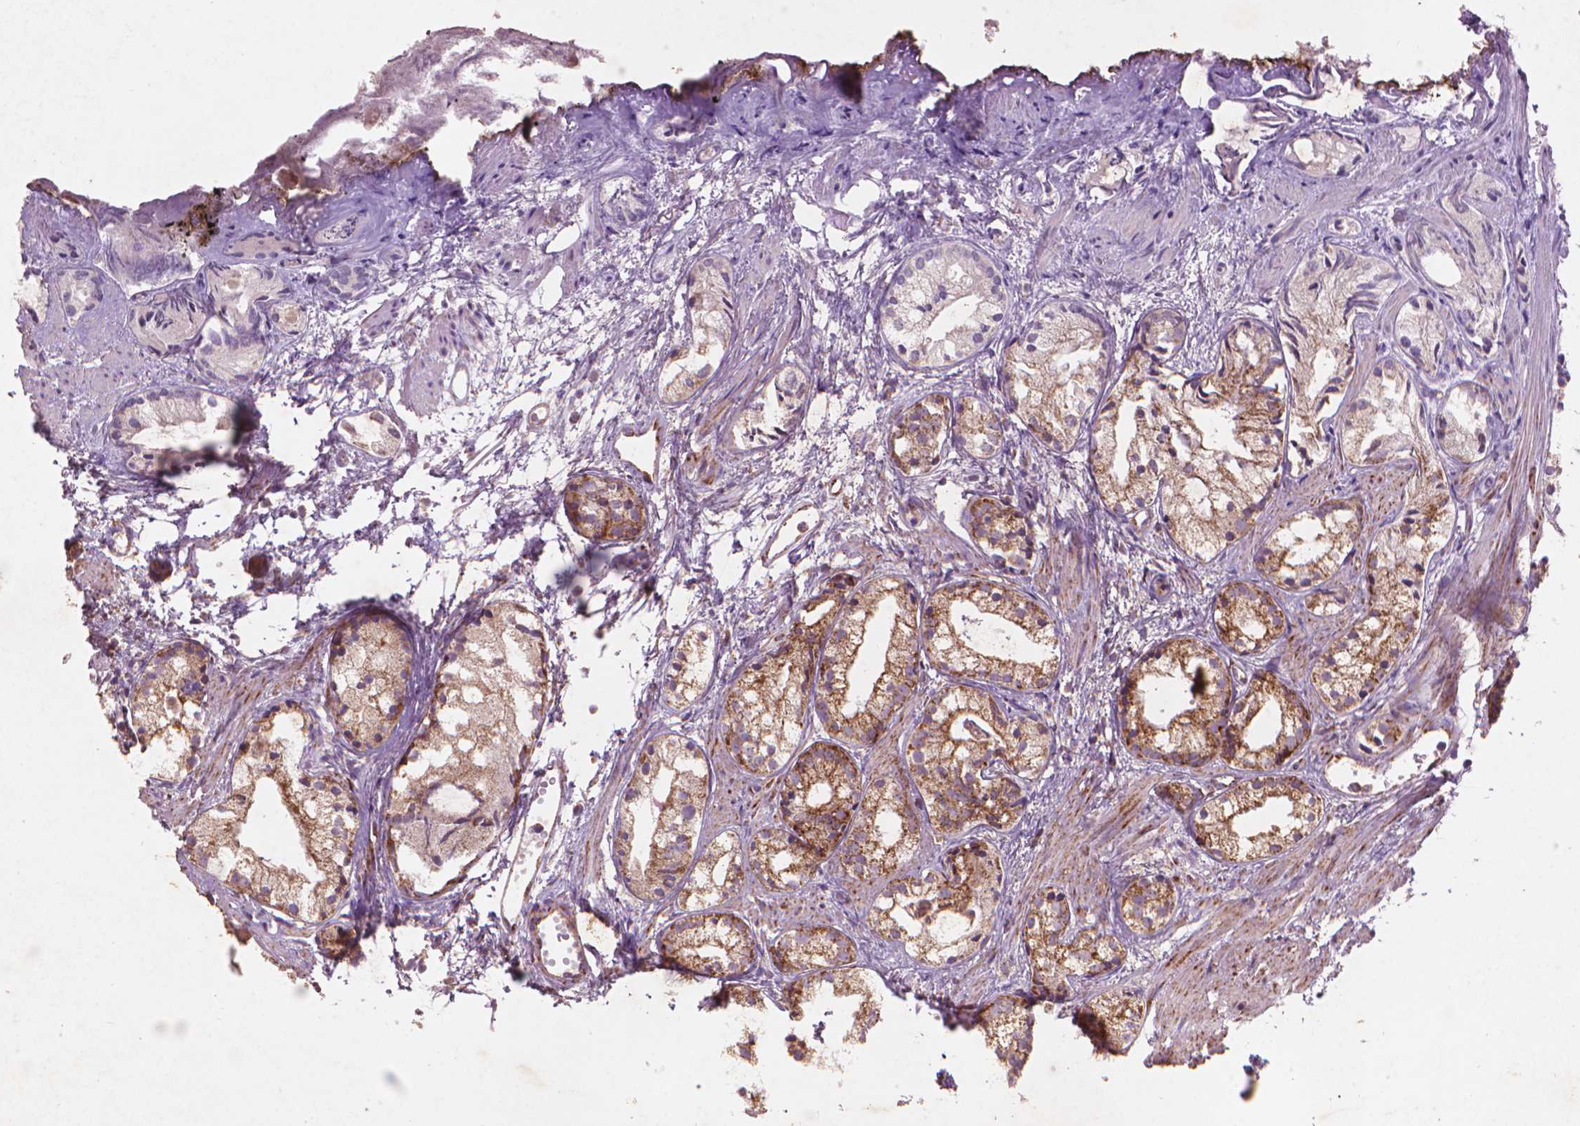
{"staining": {"intensity": "moderate", "quantity": ">75%", "location": "cytoplasmic/membranous"}, "tissue": "prostate cancer", "cell_type": "Tumor cells", "image_type": "cancer", "snomed": [{"axis": "morphology", "description": "Adenocarcinoma, High grade"}, {"axis": "topography", "description": "Prostate"}], "caption": "Immunohistochemical staining of prostate cancer (adenocarcinoma (high-grade)) exhibits moderate cytoplasmic/membranous protein expression in approximately >75% of tumor cells. (Brightfield microscopy of DAB IHC at high magnification).", "gene": "NLRX1", "patient": {"sex": "male", "age": 85}}